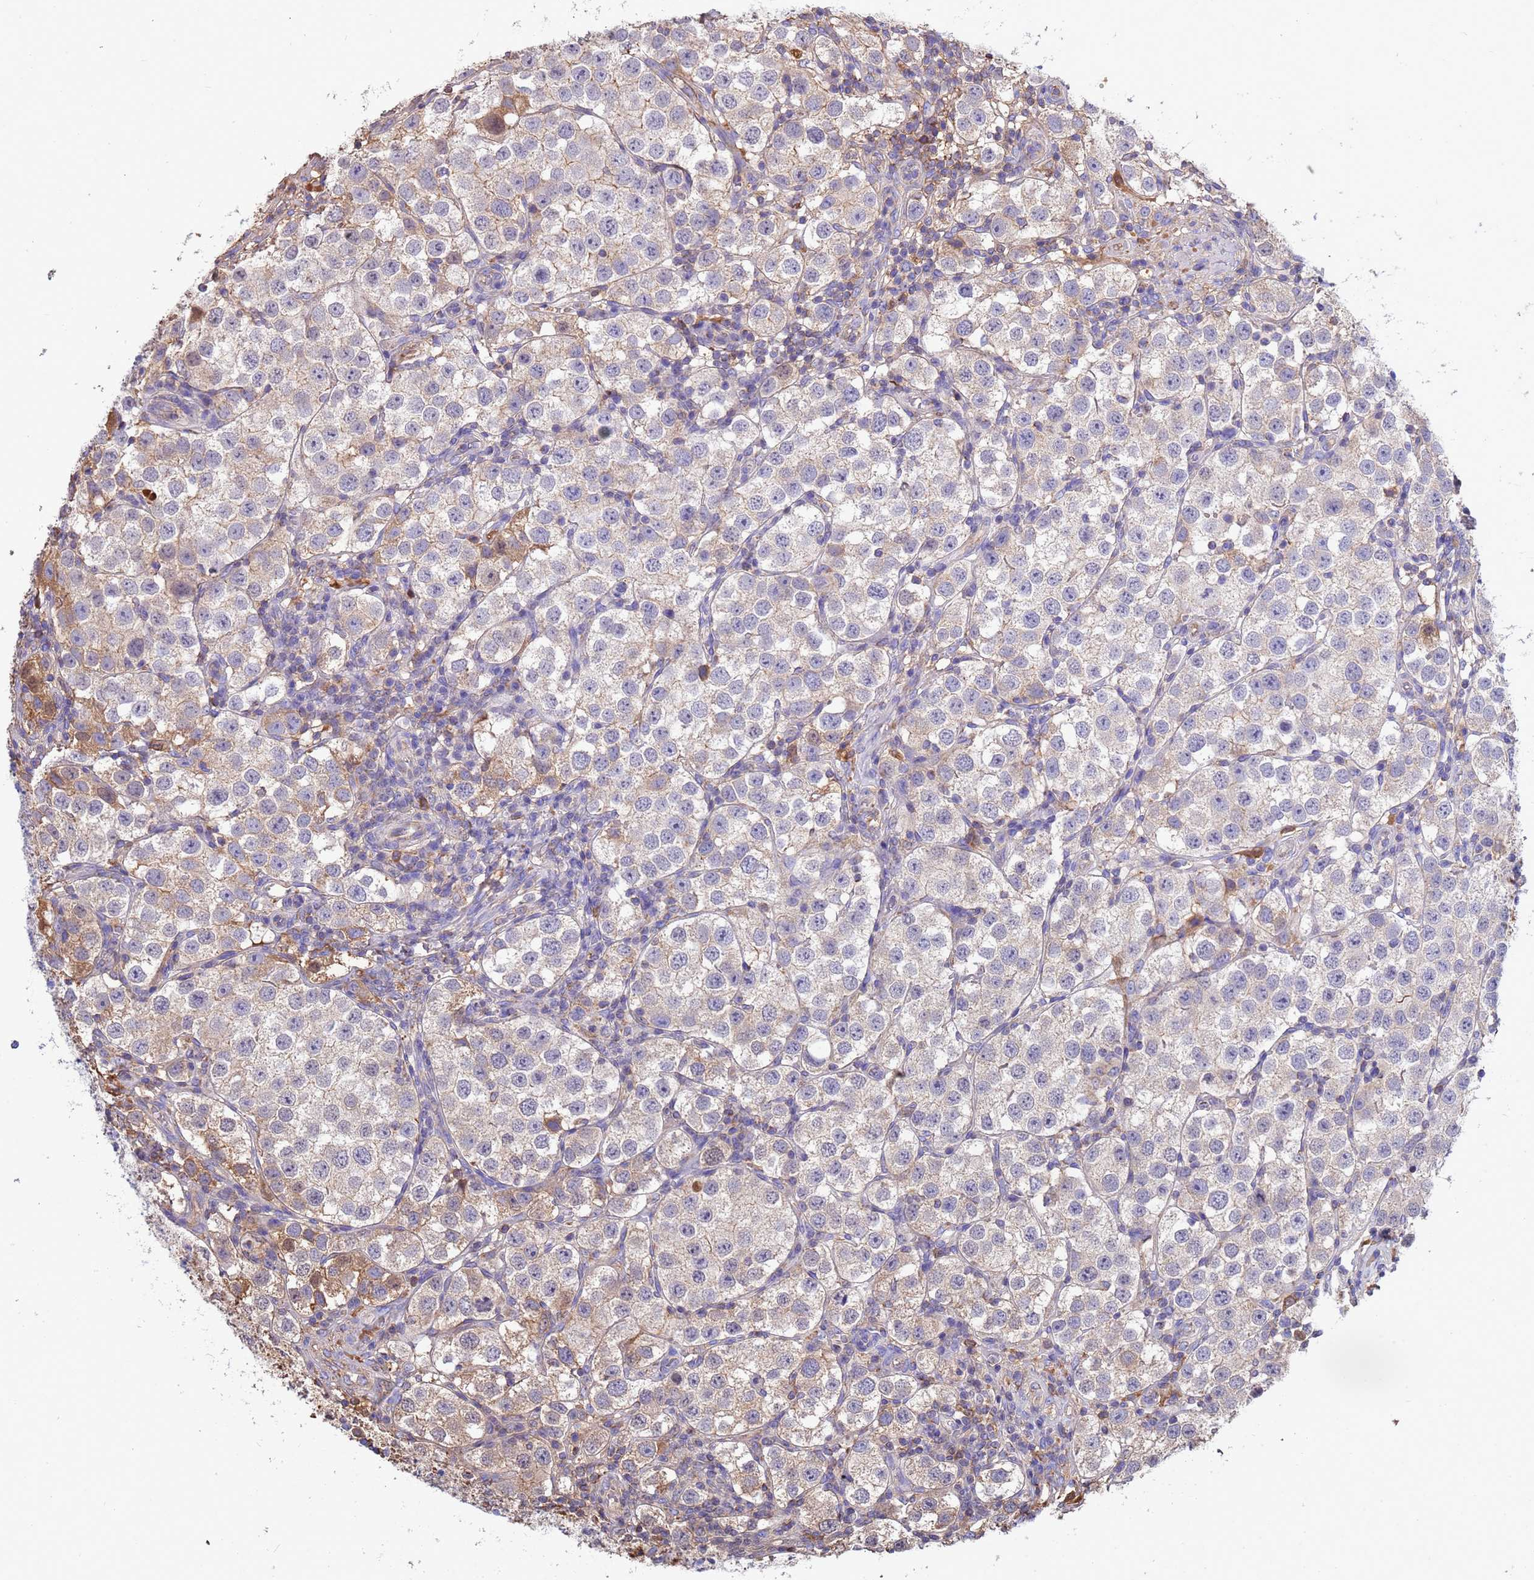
{"staining": {"intensity": "moderate", "quantity": "<25%", "location": "cytoplasmic/membranous"}, "tissue": "testis cancer", "cell_type": "Tumor cells", "image_type": "cancer", "snomed": [{"axis": "morphology", "description": "Seminoma, NOS"}, {"axis": "topography", "description": "Testis"}], "caption": "About <25% of tumor cells in human testis cancer reveal moderate cytoplasmic/membranous protein expression as visualized by brown immunohistochemical staining.", "gene": "GLUD1", "patient": {"sex": "male", "age": 37}}